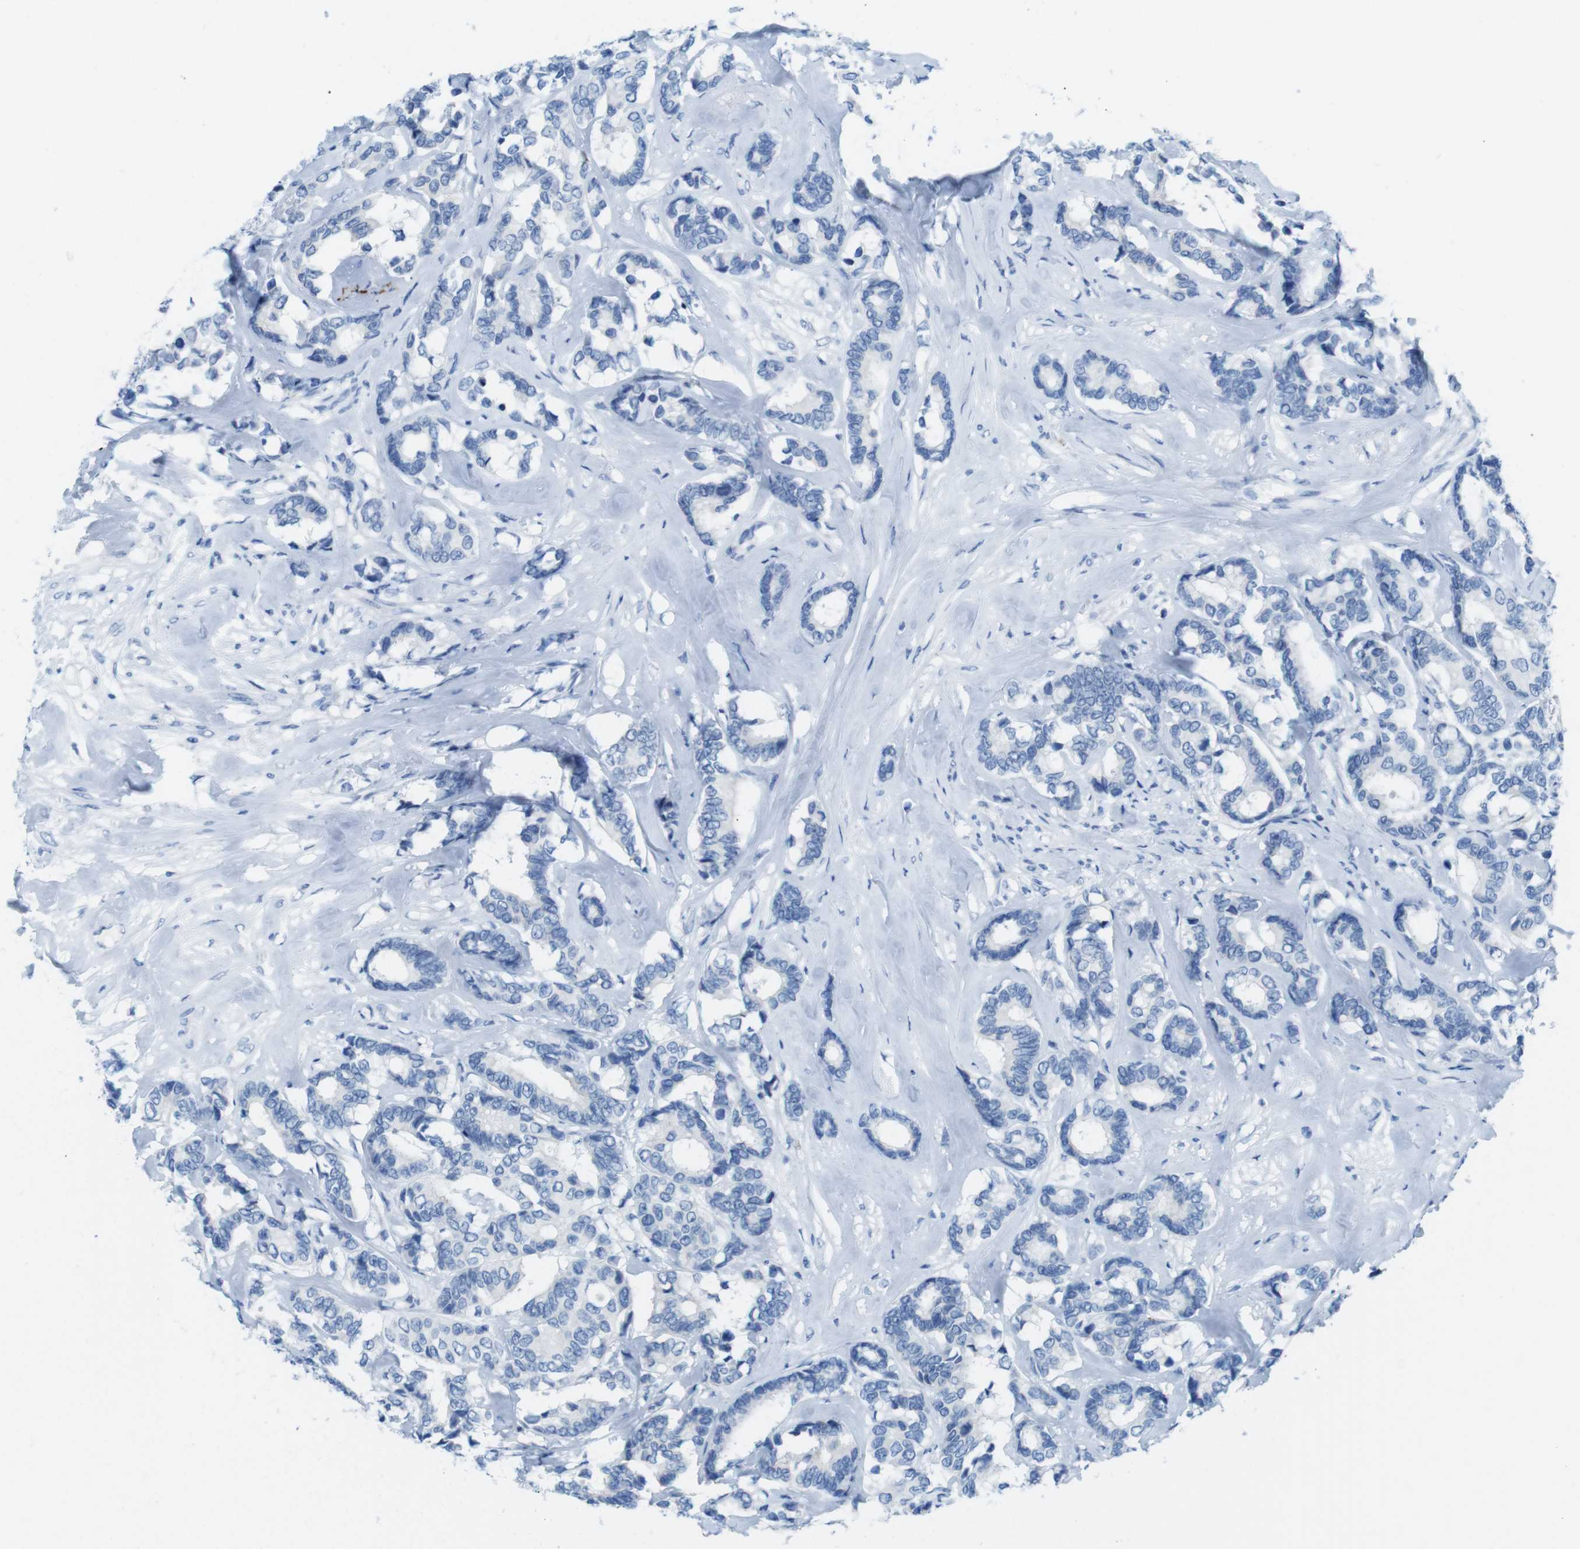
{"staining": {"intensity": "negative", "quantity": "none", "location": "none"}, "tissue": "breast cancer", "cell_type": "Tumor cells", "image_type": "cancer", "snomed": [{"axis": "morphology", "description": "Duct carcinoma"}, {"axis": "topography", "description": "Breast"}], "caption": "Tumor cells are negative for brown protein staining in breast intraductal carcinoma.", "gene": "GAP43", "patient": {"sex": "female", "age": 87}}